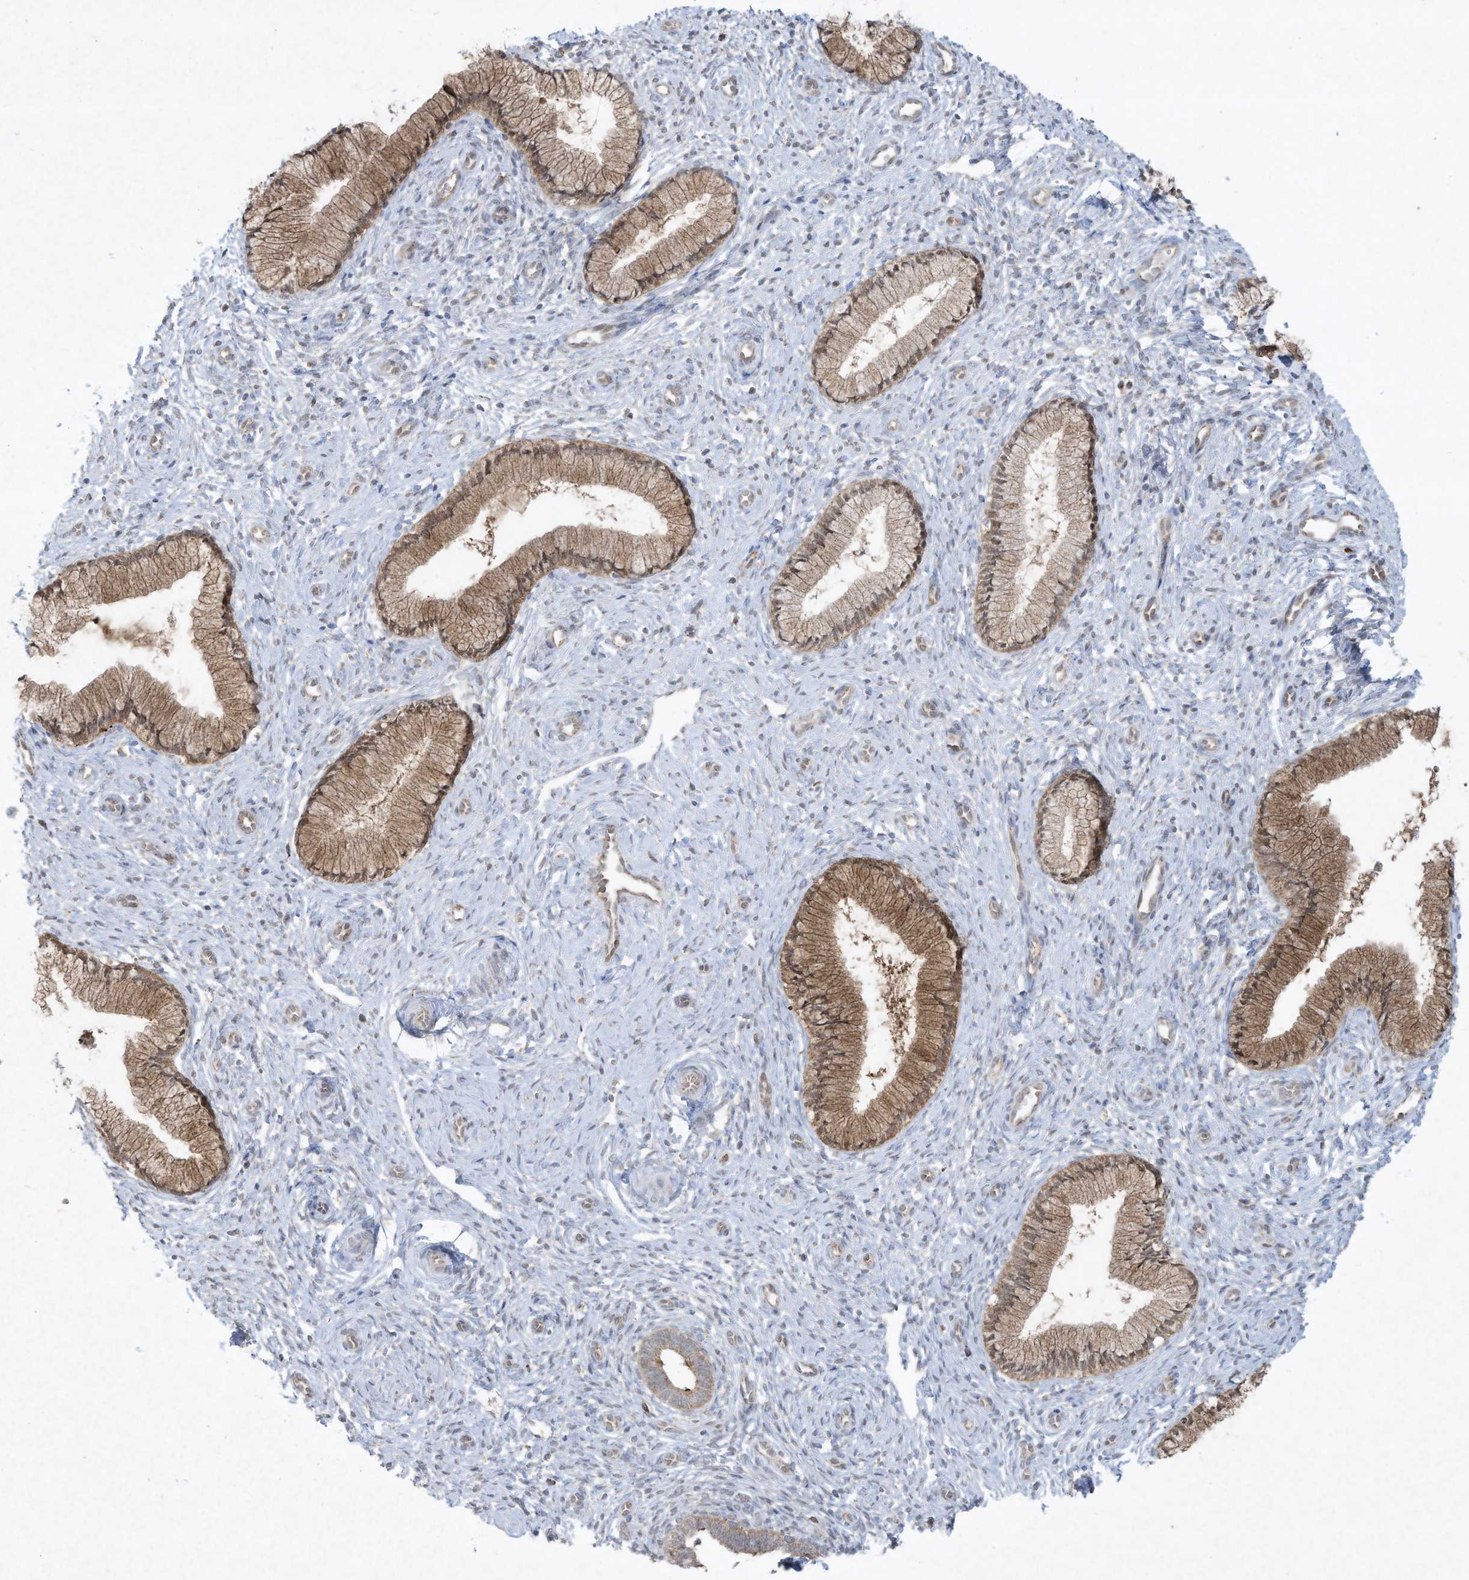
{"staining": {"intensity": "moderate", "quantity": ">75%", "location": "cytoplasmic/membranous,nuclear"}, "tissue": "cervix", "cell_type": "Glandular cells", "image_type": "normal", "snomed": [{"axis": "morphology", "description": "Normal tissue, NOS"}, {"axis": "topography", "description": "Cervix"}], "caption": "Glandular cells show moderate cytoplasmic/membranous,nuclear positivity in approximately >75% of cells in unremarkable cervix. The staining was performed using DAB to visualize the protein expression in brown, while the nuclei were stained in blue with hematoxylin (Magnification: 20x).", "gene": "CHRNA4", "patient": {"sex": "female", "age": 27}}